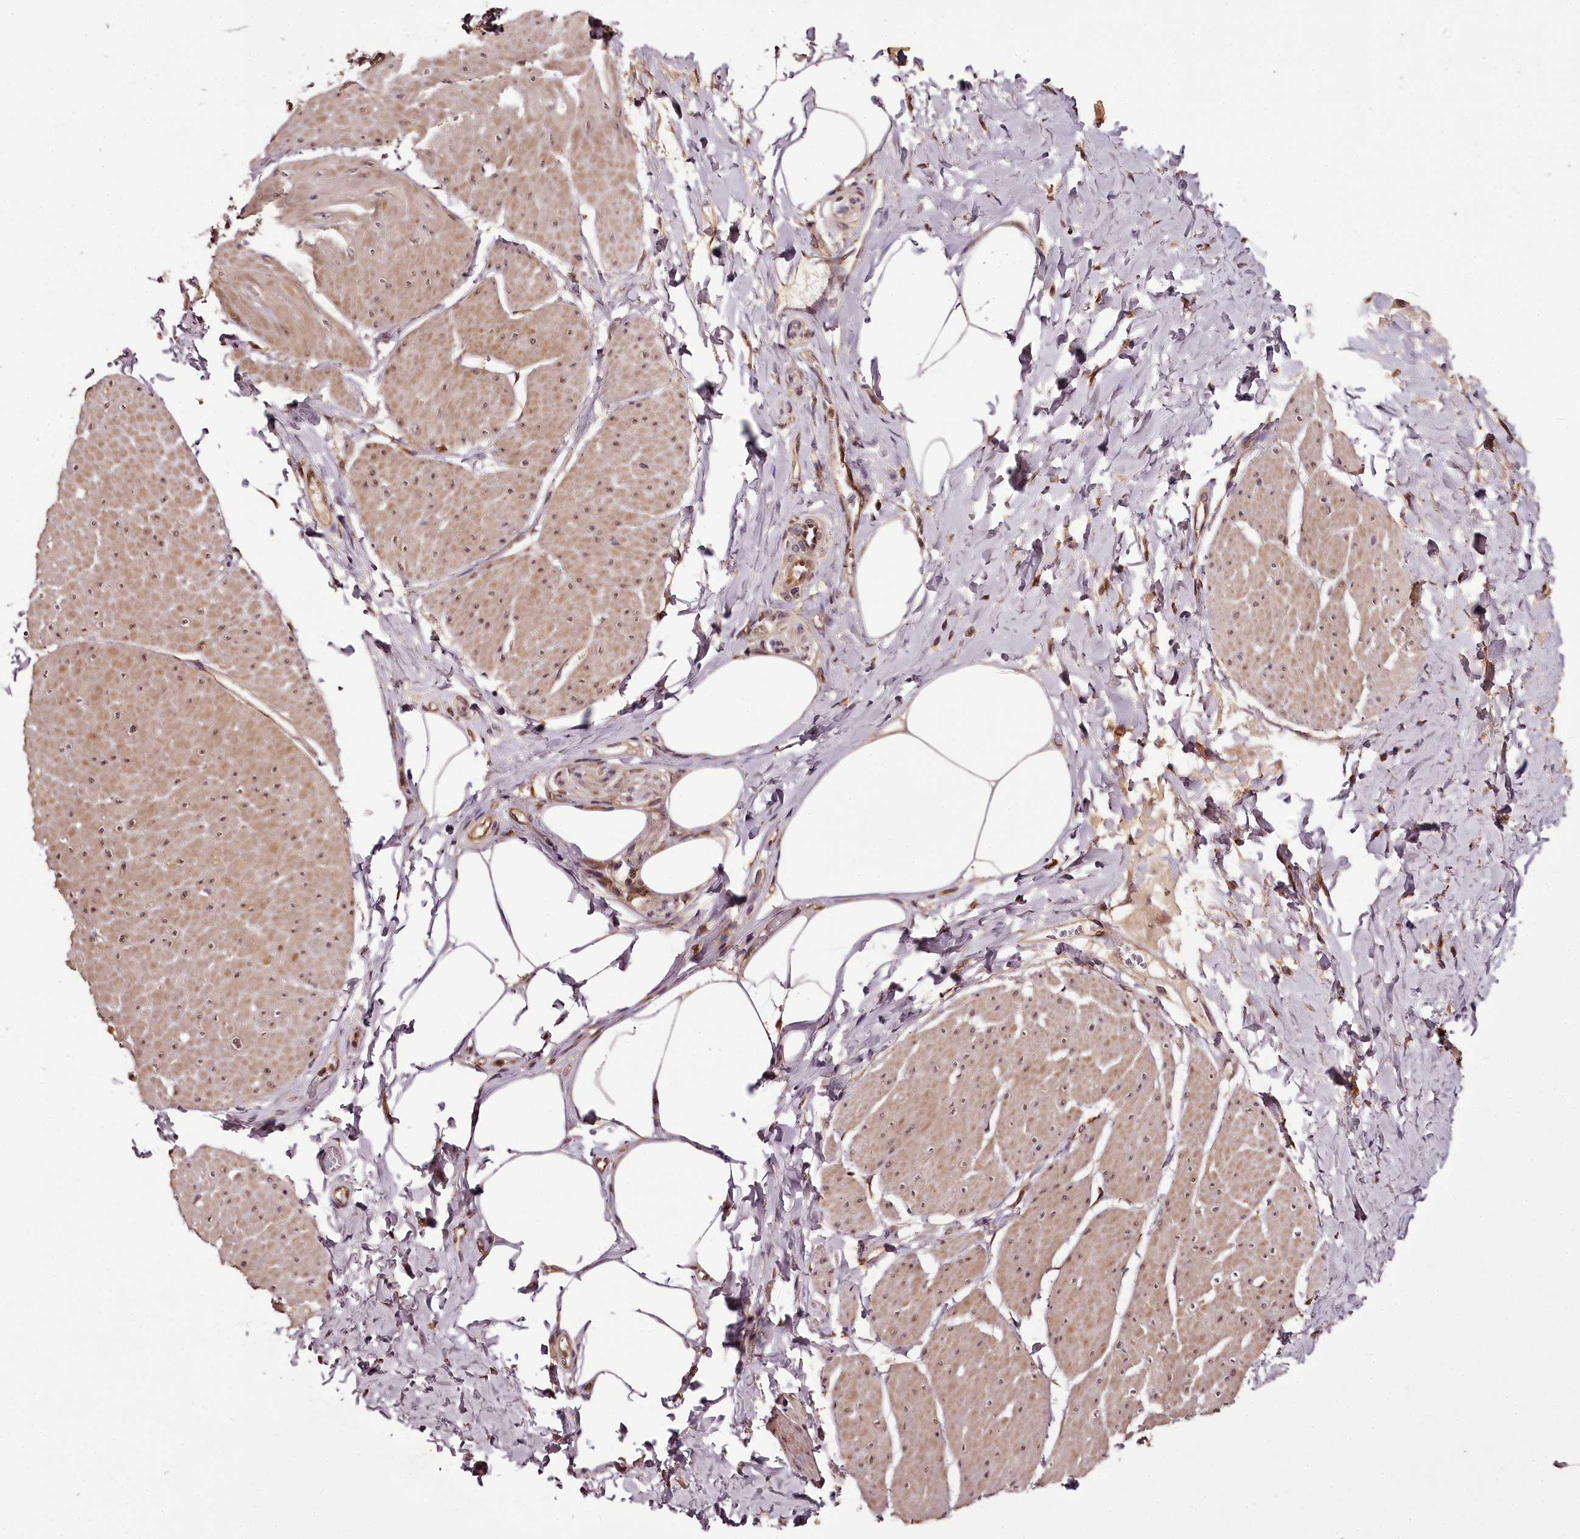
{"staining": {"intensity": "moderate", "quantity": "25%-75%", "location": "cytoplasmic/membranous,nuclear"}, "tissue": "smooth muscle", "cell_type": "Smooth muscle cells", "image_type": "normal", "snomed": [{"axis": "morphology", "description": "Urothelial carcinoma, High grade"}, {"axis": "topography", "description": "Urinary bladder"}], "caption": "Immunohistochemistry of normal smooth muscle demonstrates medium levels of moderate cytoplasmic/membranous,nuclear expression in approximately 25%-75% of smooth muscle cells. (DAB (3,3'-diaminobenzidine) IHC, brown staining for protein, blue staining for nuclei).", "gene": "MAML3", "patient": {"sex": "male", "age": 46}}